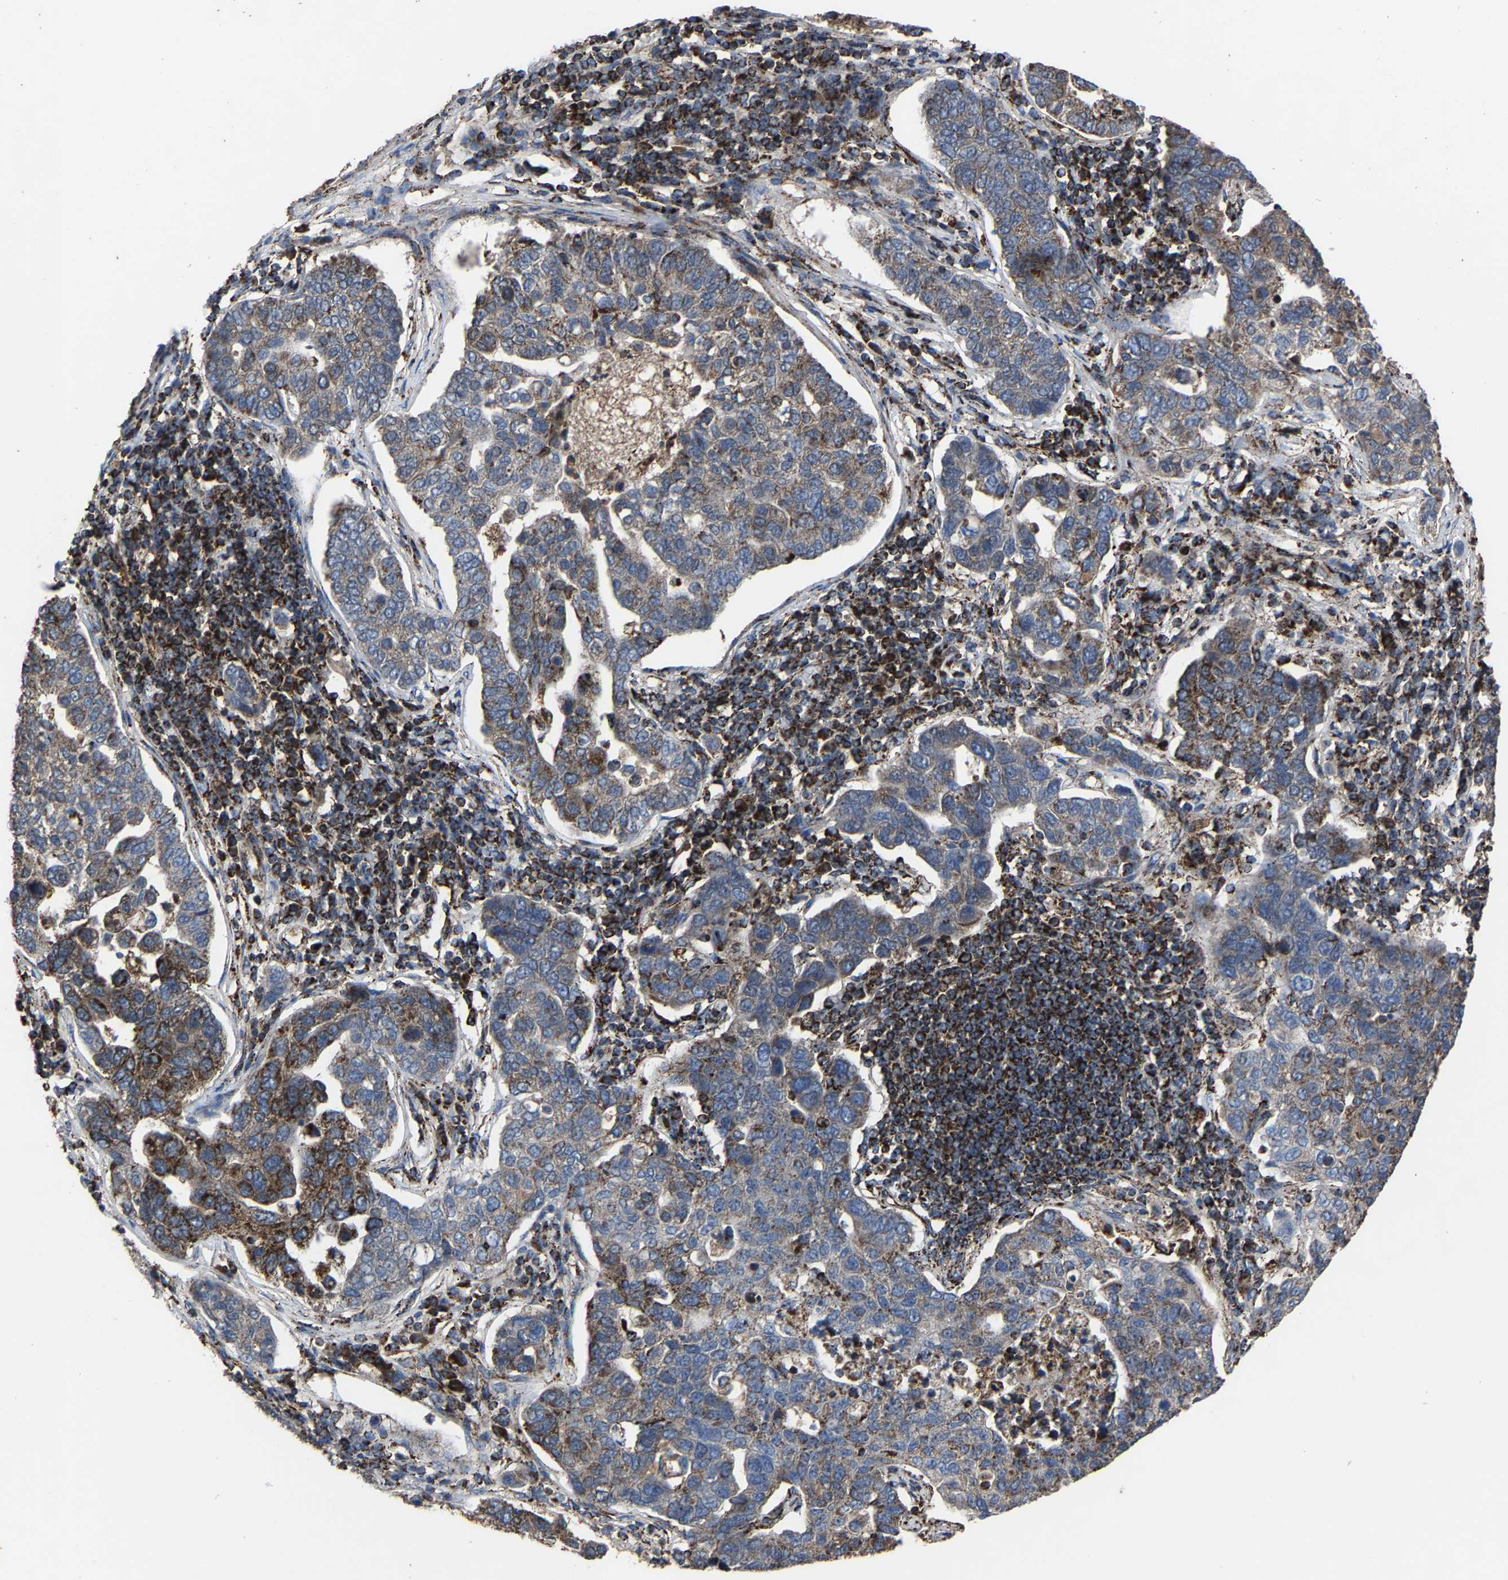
{"staining": {"intensity": "moderate", "quantity": "25%-75%", "location": "cytoplasmic/membranous"}, "tissue": "pancreatic cancer", "cell_type": "Tumor cells", "image_type": "cancer", "snomed": [{"axis": "morphology", "description": "Adenocarcinoma, NOS"}, {"axis": "topography", "description": "Pancreas"}], "caption": "A brown stain highlights moderate cytoplasmic/membranous expression of a protein in human pancreatic cancer tumor cells.", "gene": "NDUFV3", "patient": {"sex": "female", "age": 61}}